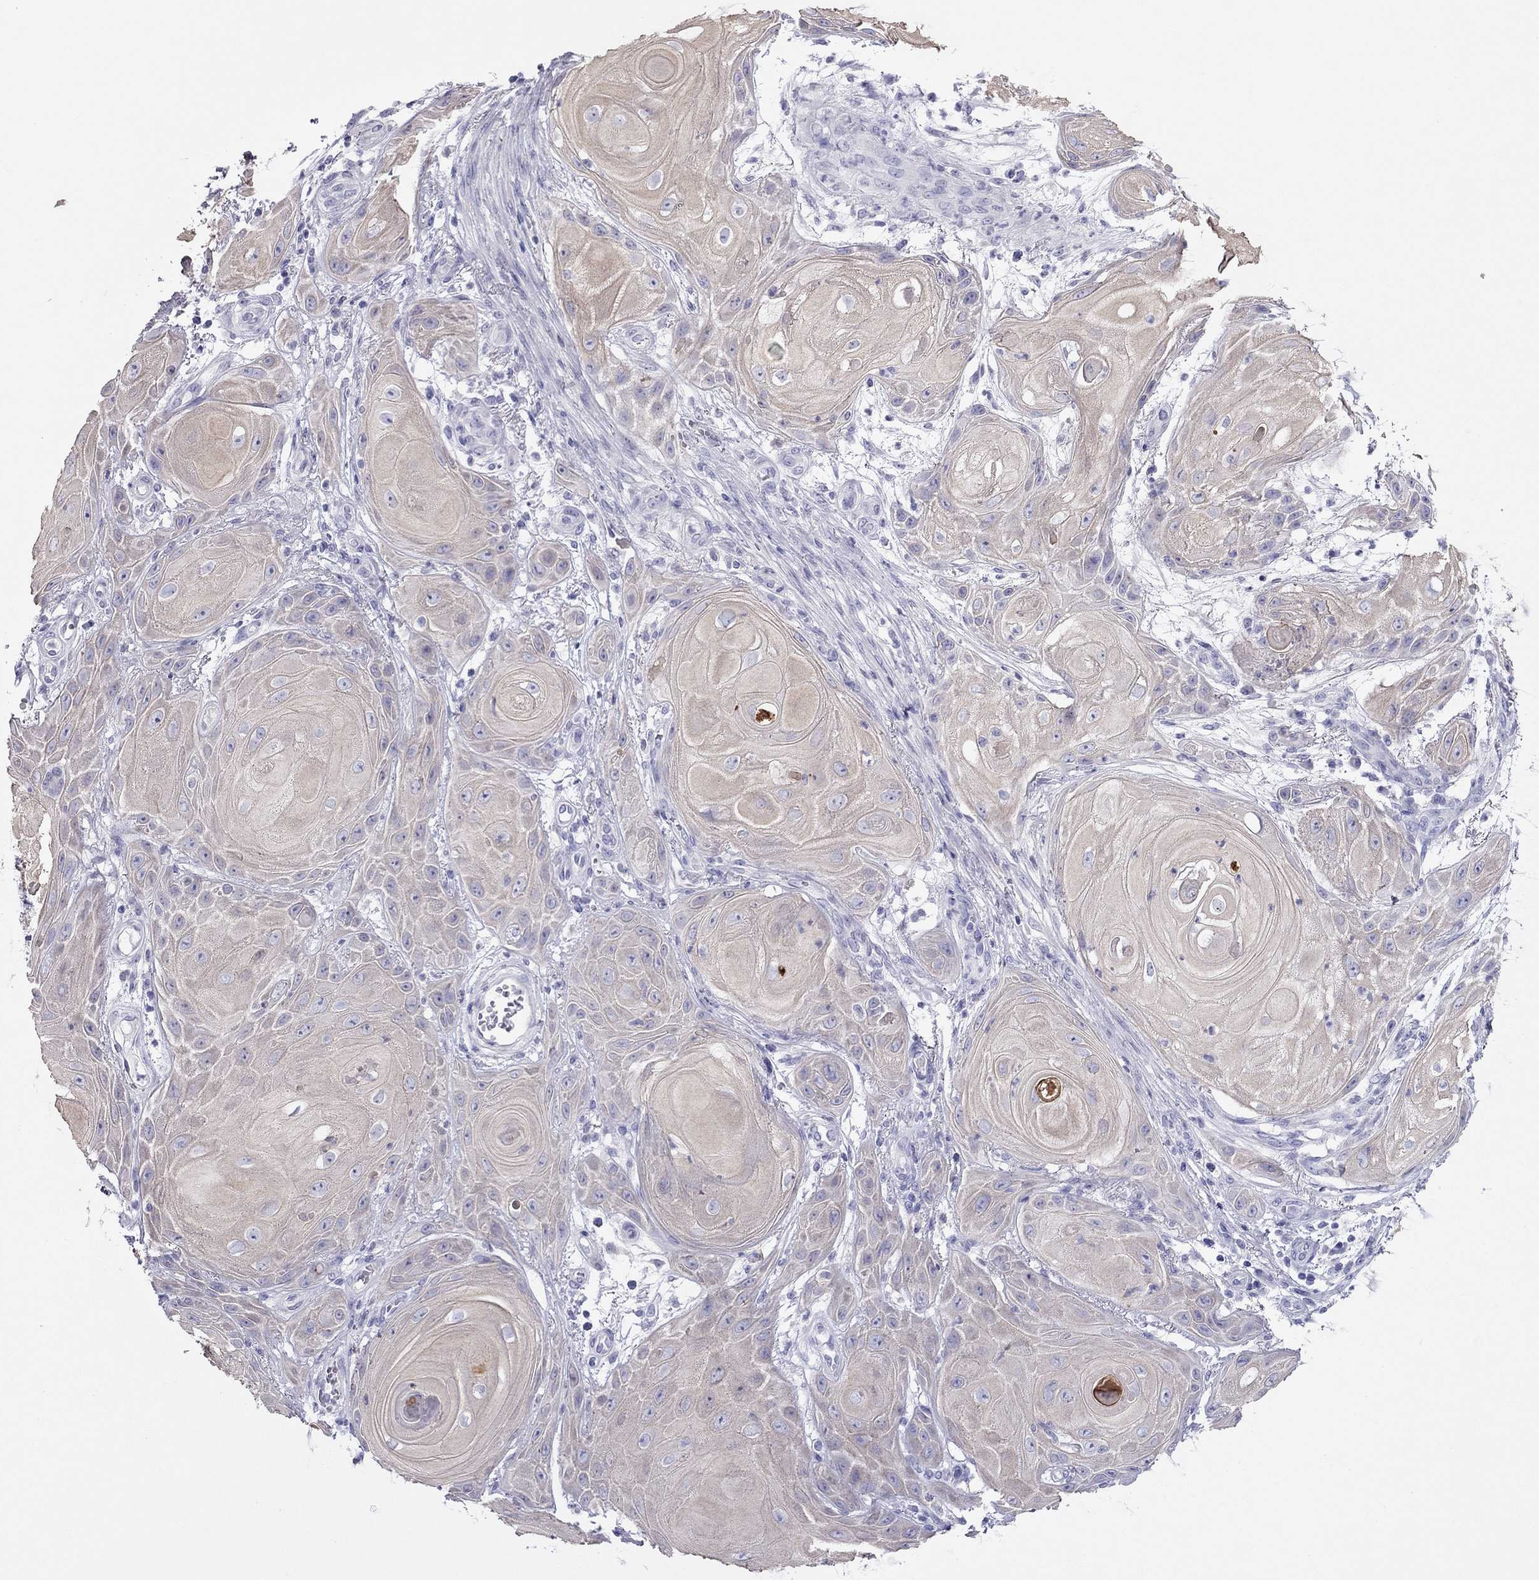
{"staining": {"intensity": "negative", "quantity": "none", "location": "none"}, "tissue": "skin cancer", "cell_type": "Tumor cells", "image_type": "cancer", "snomed": [{"axis": "morphology", "description": "Squamous cell carcinoma, NOS"}, {"axis": "topography", "description": "Skin"}], "caption": "Tumor cells show no significant protein expression in squamous cell carcinoma (skin). (IHC, brightfield microscopy, high magnification).", "gene": "MAEL", "patient": {"sex": "male", "age": 62}}